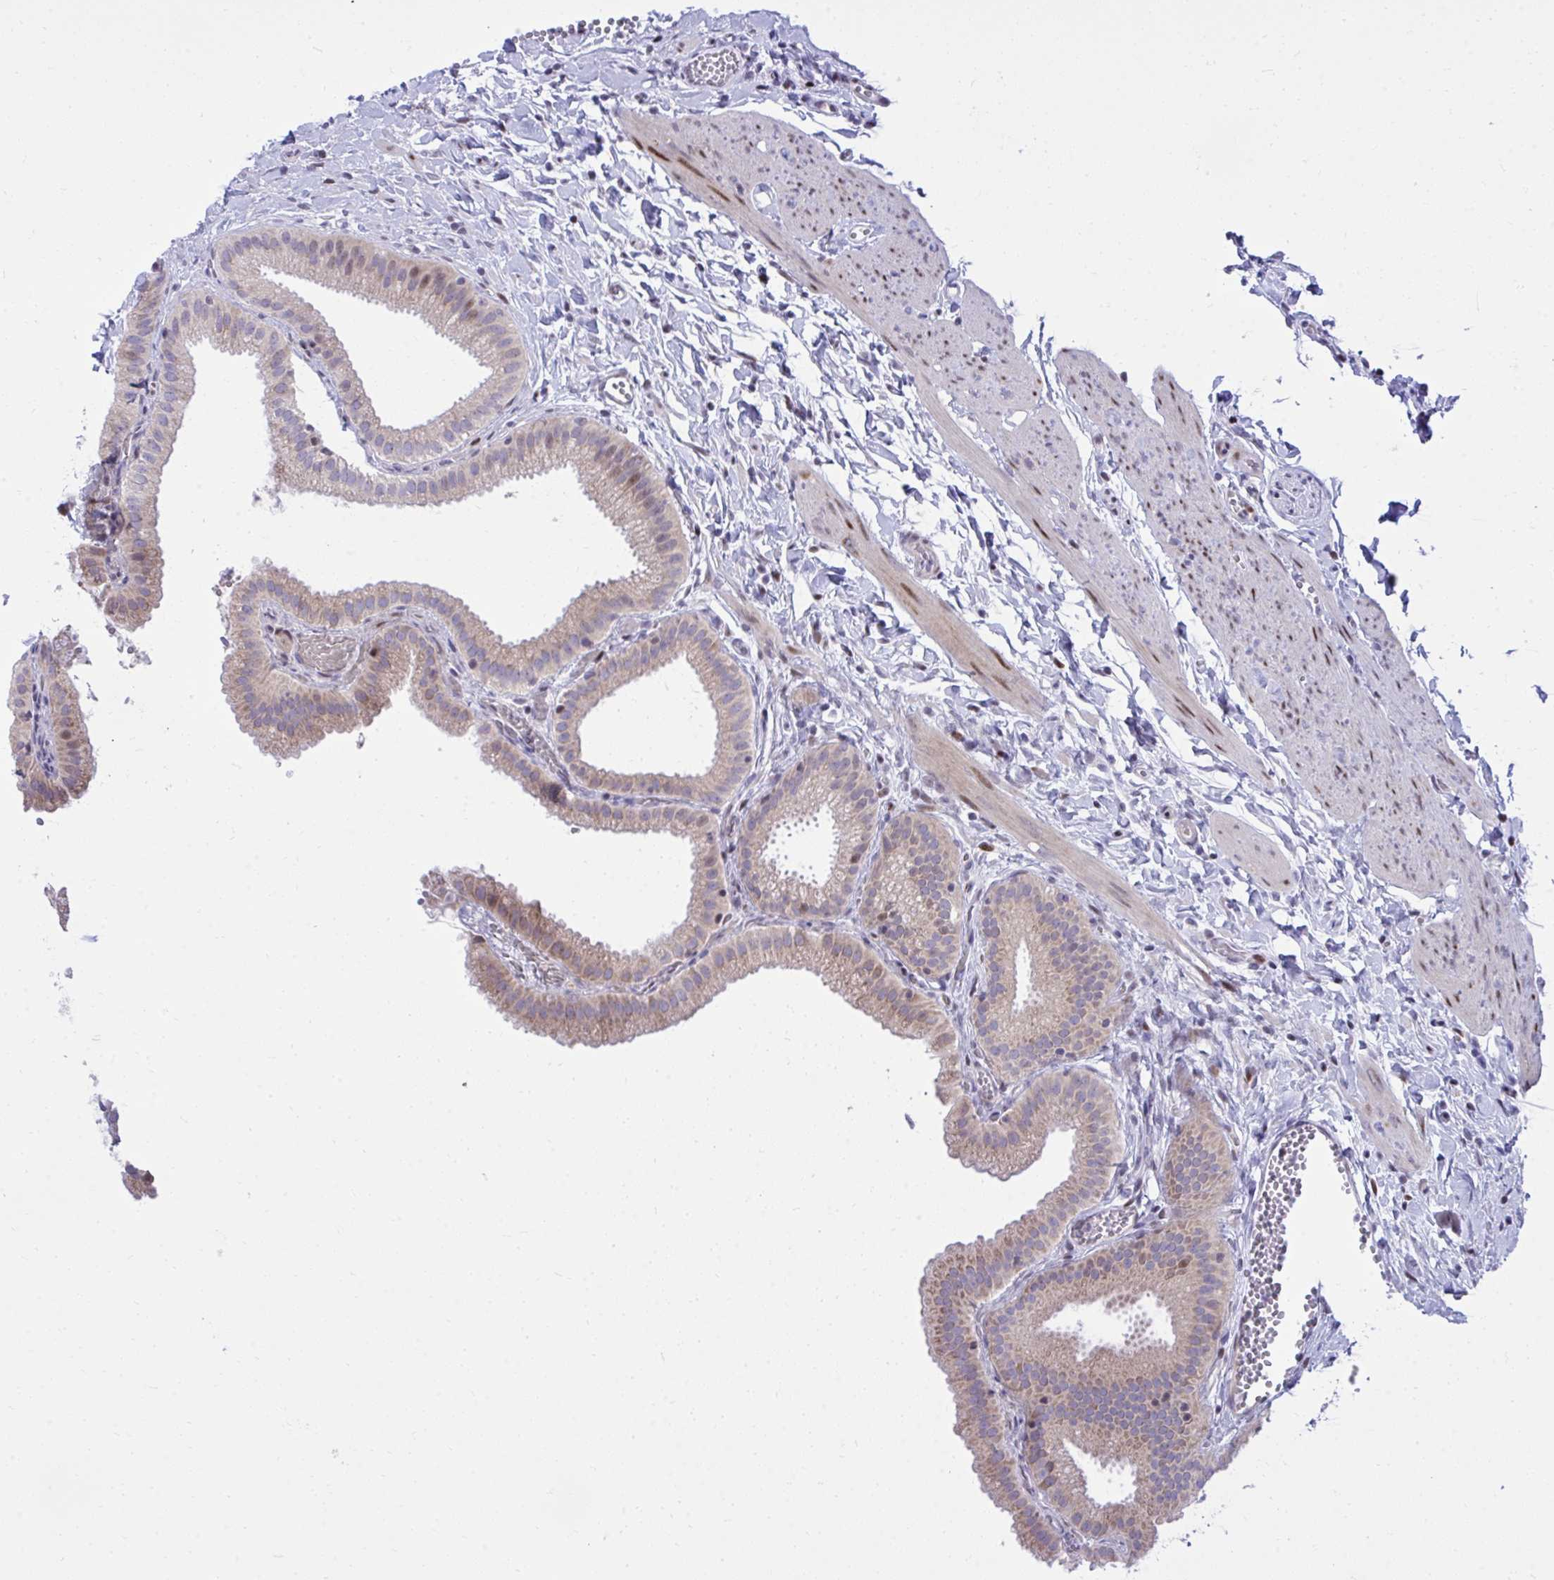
{"staining": {"intensity": "moderate", "quantity": "<25%", "location": "cytoplasmic/membranous"}, "tissue": "gallbladder", "cell_type": "Glandular cells", "image_type": "normal", "snomed": [{"axis": "morphology", "description": "Normal tissue, NOS"}, {"axis": "topography", "description": "Gallbladder"}], "caption": "Protein staining by IHC demonstrates moderate cytoplasmic/membranous positivity in approximately <25% of glandular cells in normal gallbladder.", "gene": "C14orf39", "patient": {"sex": "female", "age": 63}}